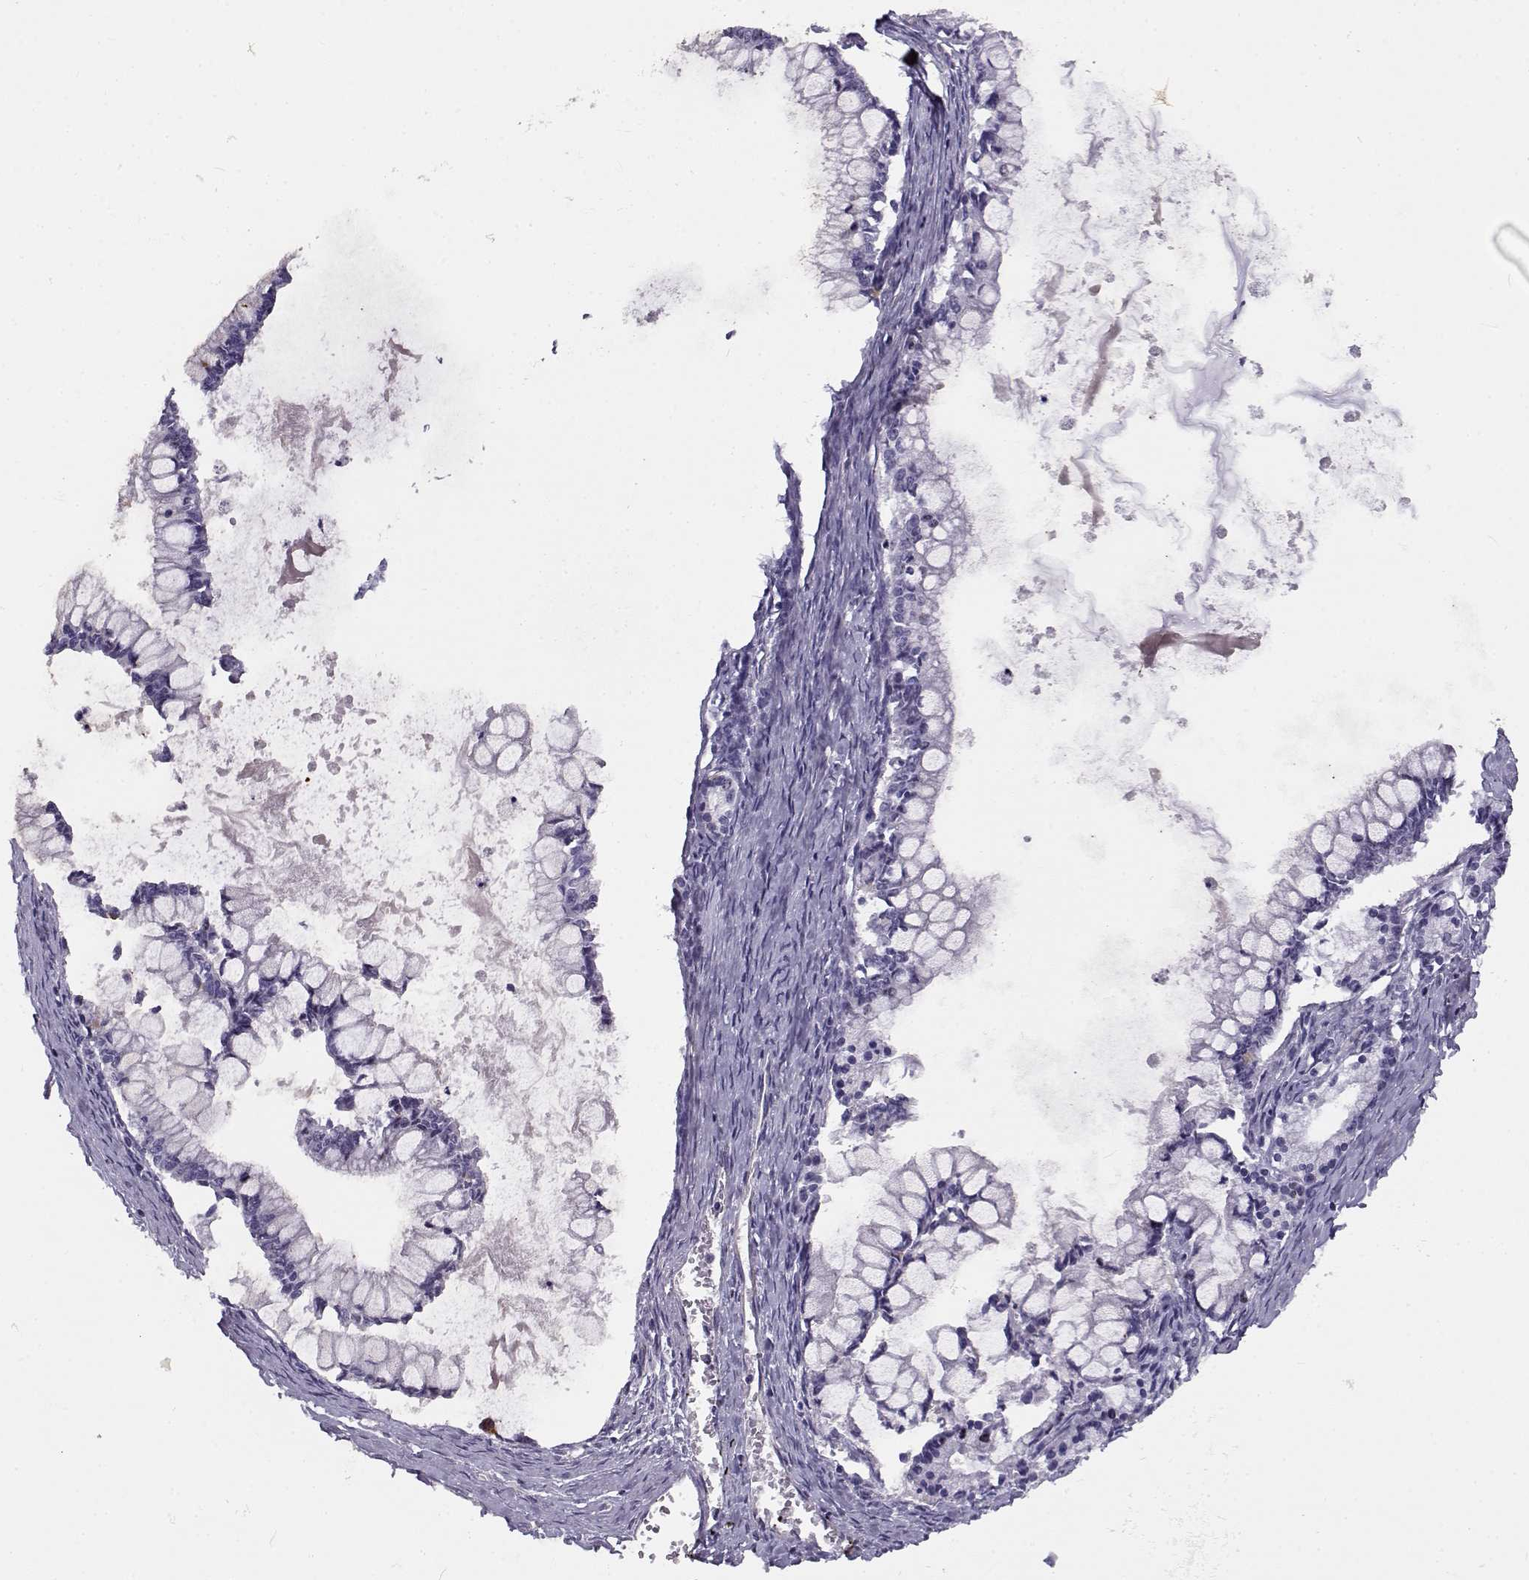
{"staining": {"intensity": "negative", "quantity": "none", "location": "none"}, "tissue": "ovarian cancer", "cell_type": "Tumor cells", "image_type": "cancer", "snomed": [{"axis": "morphology", "description": "Cystadenocarcinoma, mucinous, NOS"}, {"axis": "topography", "description": "Ovary"}], "caption": "High magnification brightfield microscopy of ovarian cancer stained with DAB (brown) and counterstained with hematoxylin (blue): tumor cells show no significant positivity.", "gene": "NPW", "patient": {"sex": "female", "age": 67}}